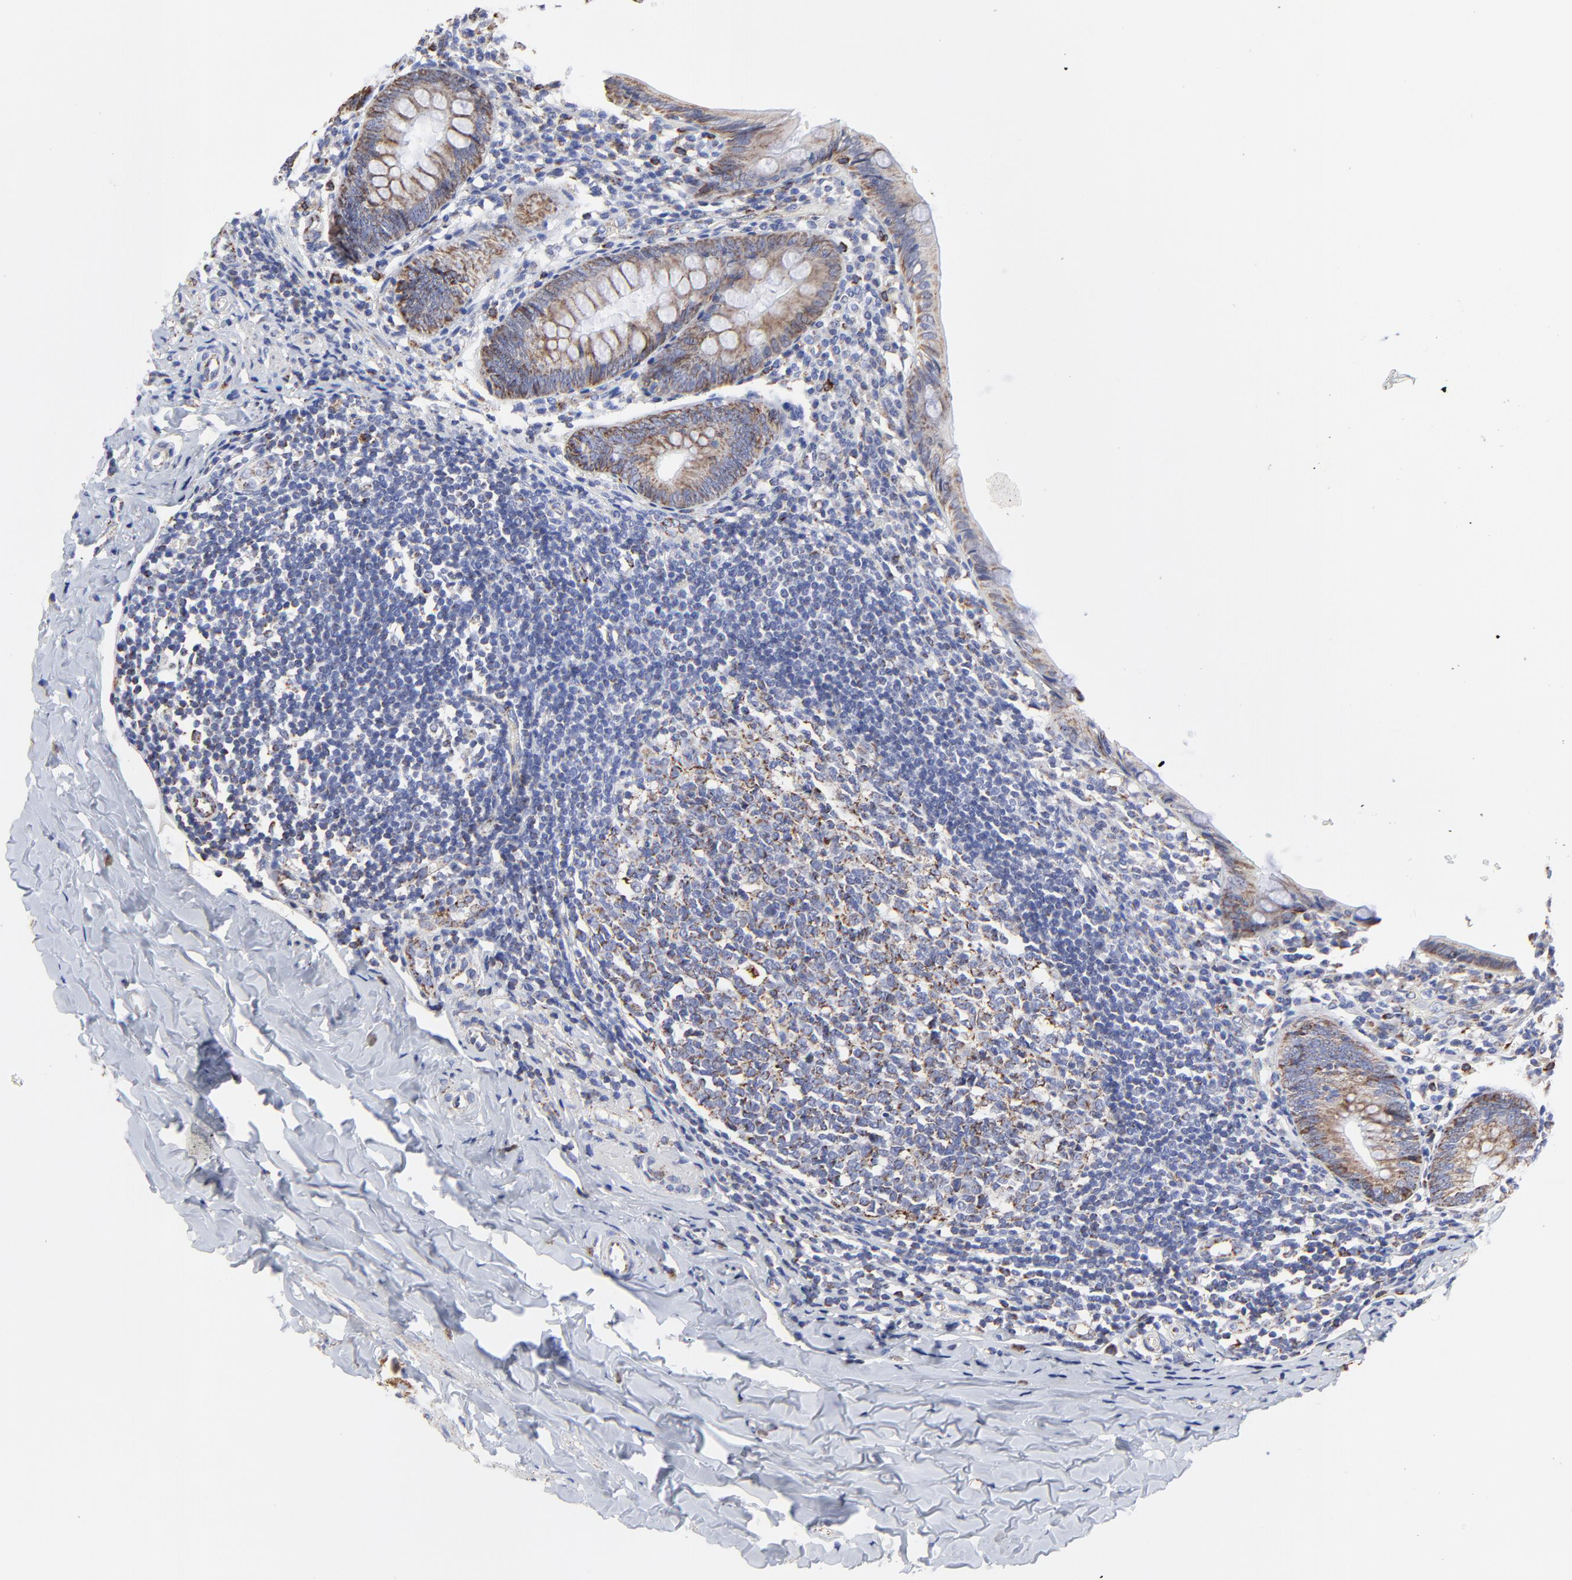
{"staining": {"intensity": "moderate", "quantity": ">75%", "location": "cytoplasmic/membranous"}, "tissue": "appendix", "cell_type": "Glandular cells", "image_type": "normal", "snomed": [{"axis": "morphology", "description": "Normal tissue, NOS"}, {"axis": "topography", "description": "Appendix"}], "caption": "Immunohistochemical staining of unremarkable appendix displays medium levels of moderate cytoplasmic/membranous expression in about >75% of glandular cells.", "gene": "PINK1", "patient": {"sex": "female", "age": 17}}